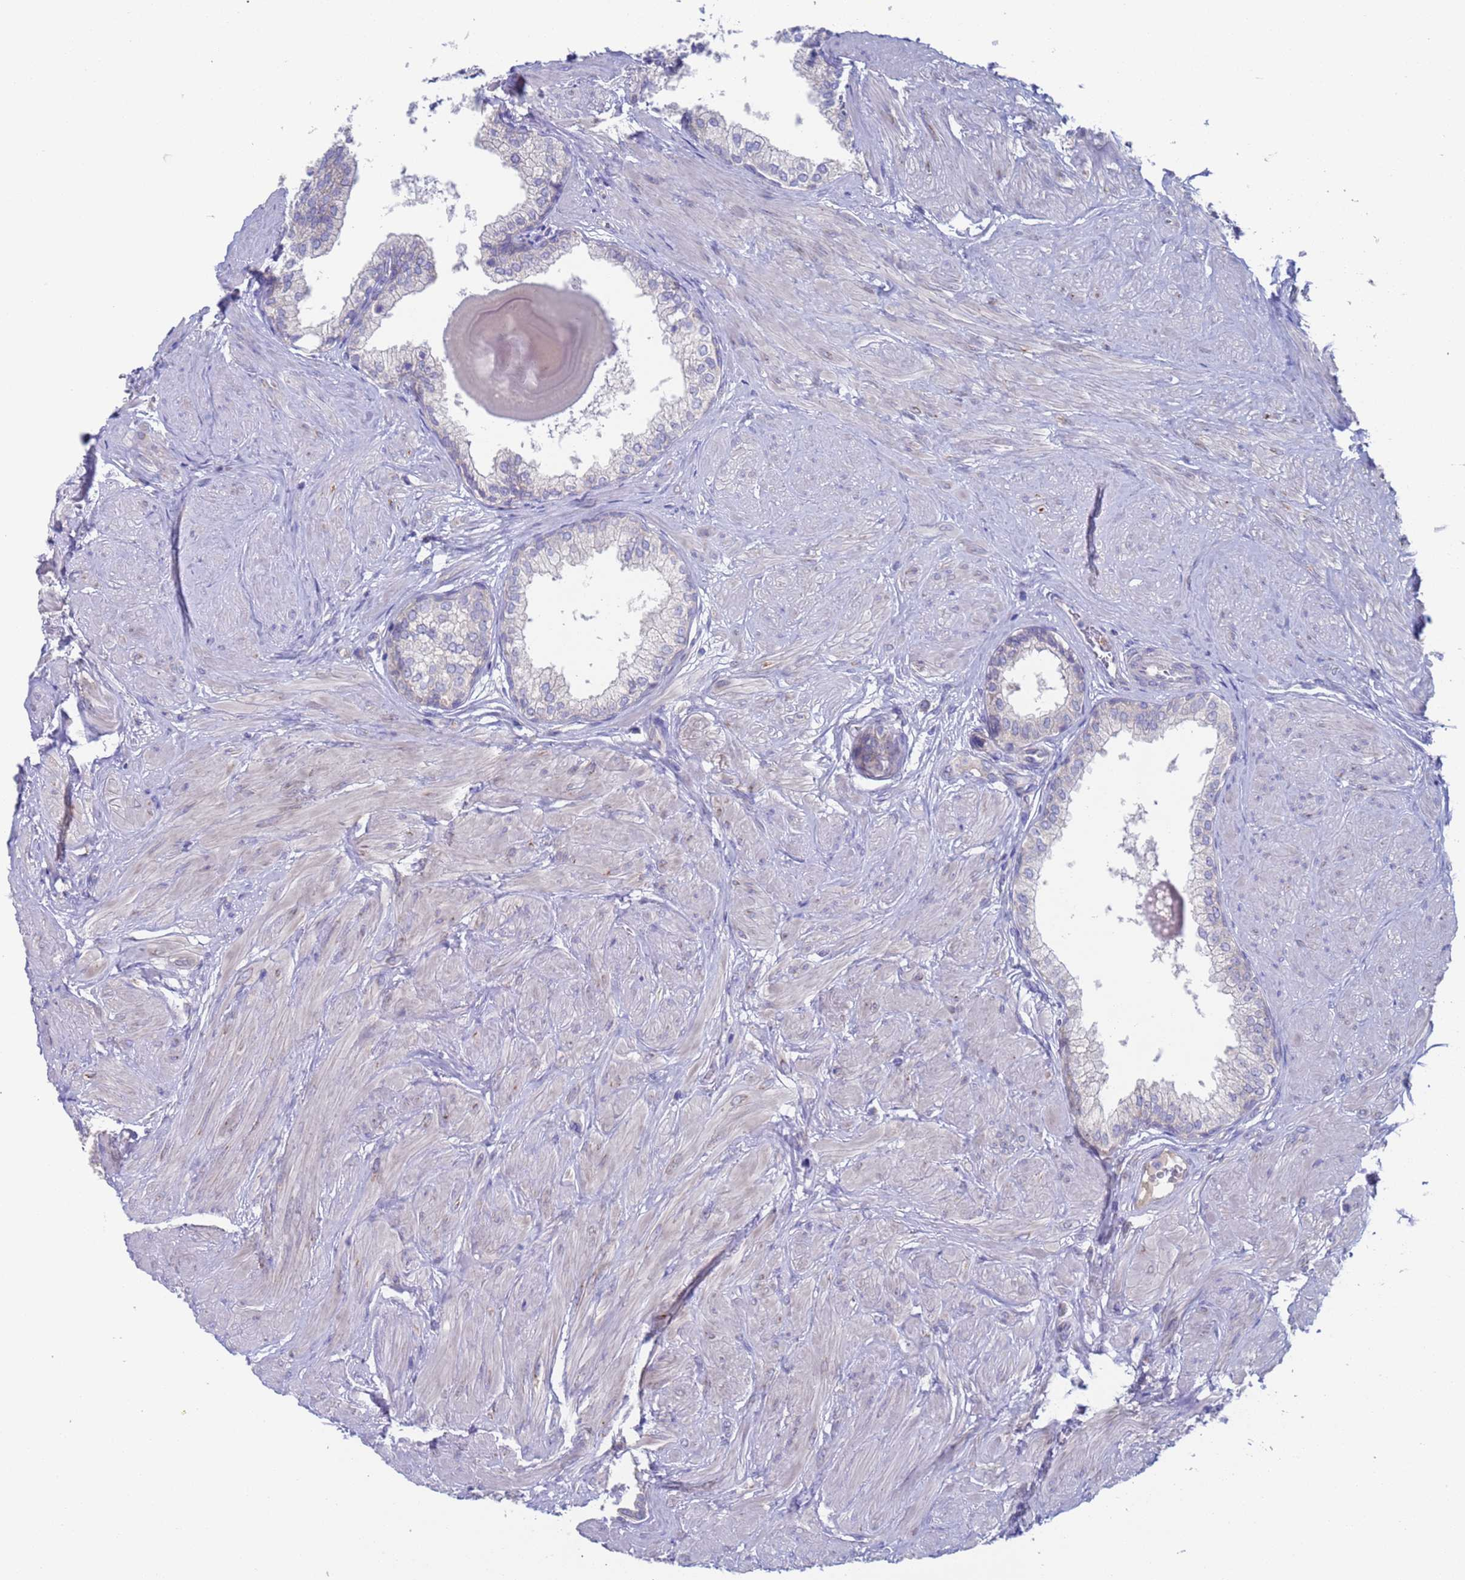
{"staining": {"intensity": "weak", "quantity": "<25%", "location": "cytoplasmic/membranous"}, "tissue": "prostate", "cell_type": "Glandular cells", "image_type": "normal", "snomed": [{"axis": "morphology", "description": "Normal tissue, NOS"}, {"axis": "topography", "description": "Prostate"}], "caption": "High power microscopy histopathology image of an IHC photomicrograph of benign prostate, revealing no significant positivity in glandular cells.", "gene": "PET117", "patient": {"sex": "male", "age": 48}}